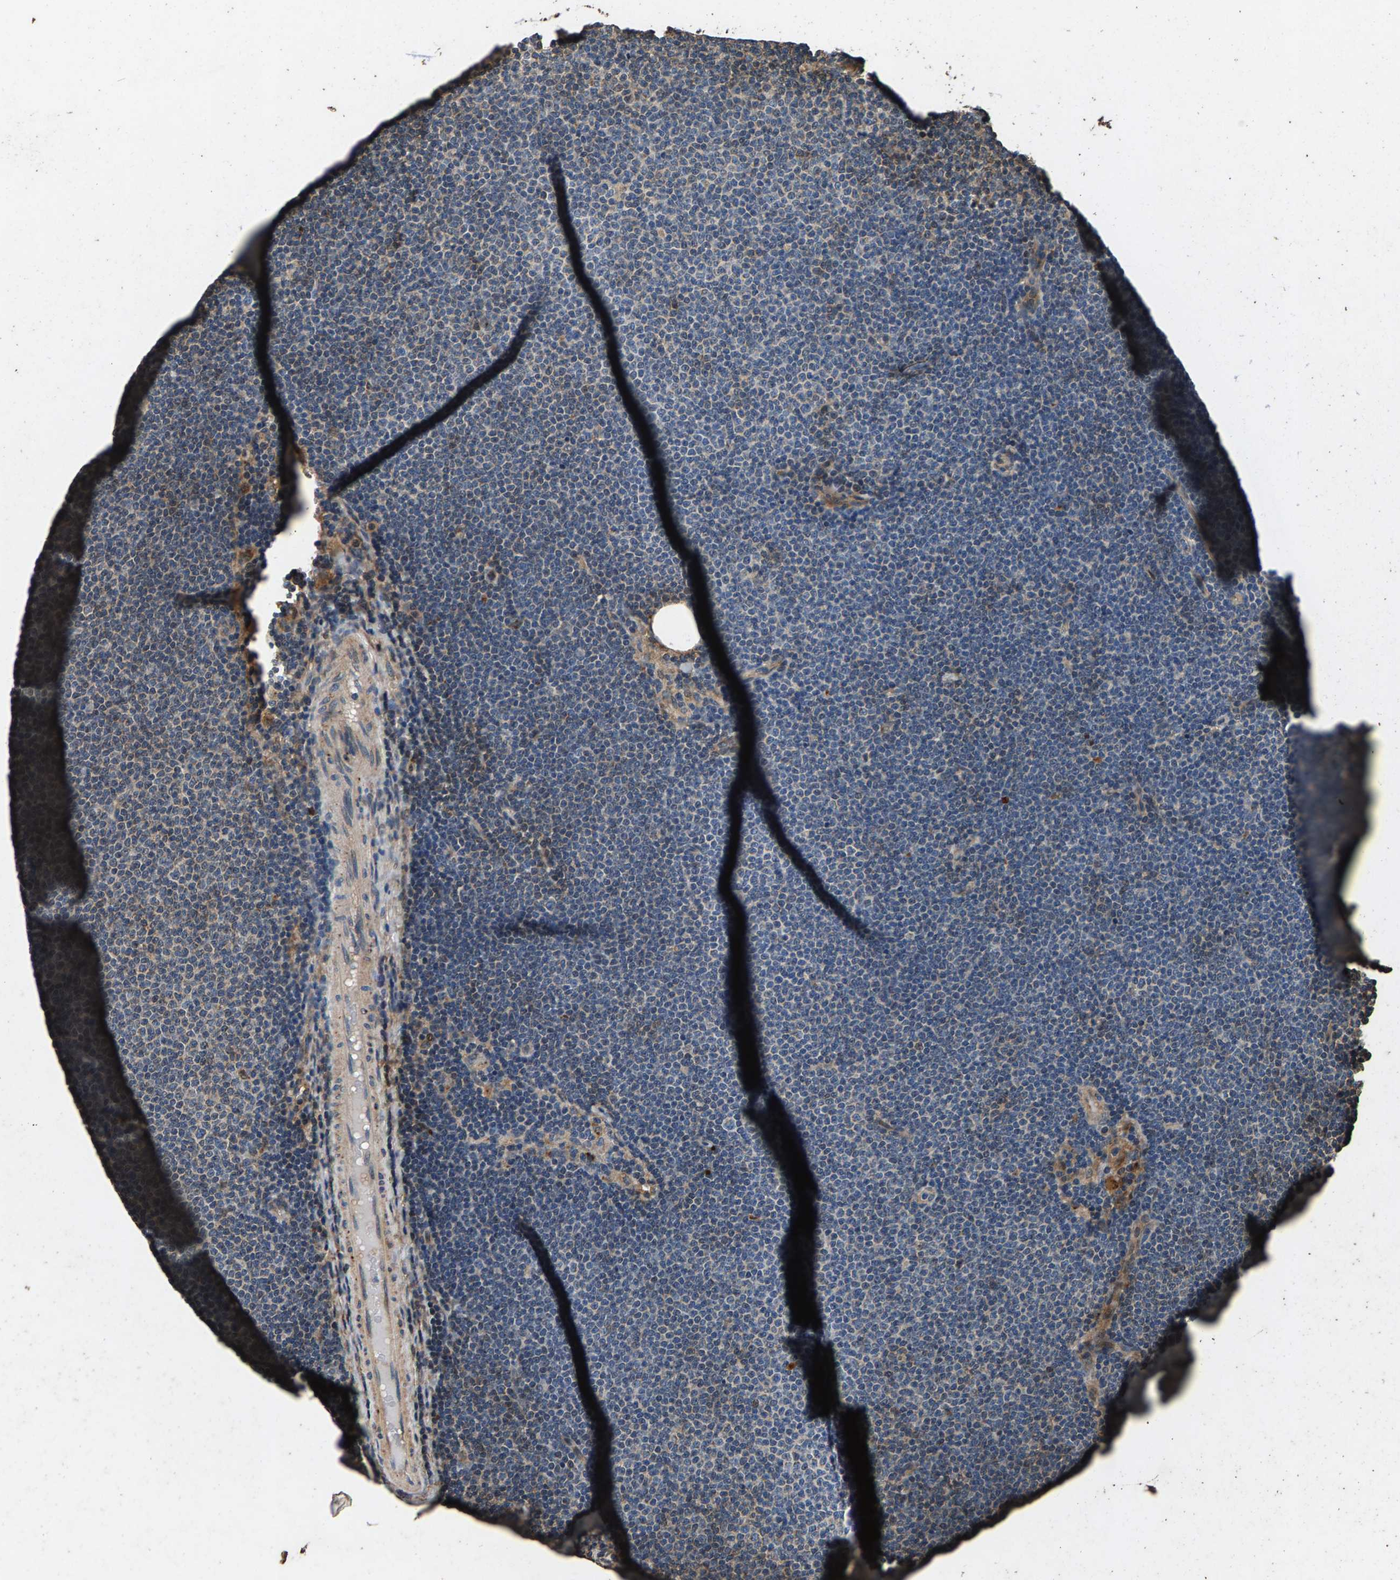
{"staining": {"intensity": "negative", "quantity": "none", "location": "none"}, "tissue": "lymphoma", "cell_type": "Tumor cells", "image_type": "cancer", "snomed": [{"axis": "morphology", "description": "Malignant lymphoma, non-Hodgkin's type, Low grade"}, {"axis": "topography", "description": "Lymph node"}], "caption": "Immunohistochemistry of malignant lymphoma, non-Hodgkin's type (low-grade) shows no staining in tumor cells. The staining is performed using DAB (3,3'-diaminobenzidine) brown chromogen with nuclei counter-stained in using hematoxylin.", "gene": "MRPL27", "patient": {"sex": "female", "age": 53}}